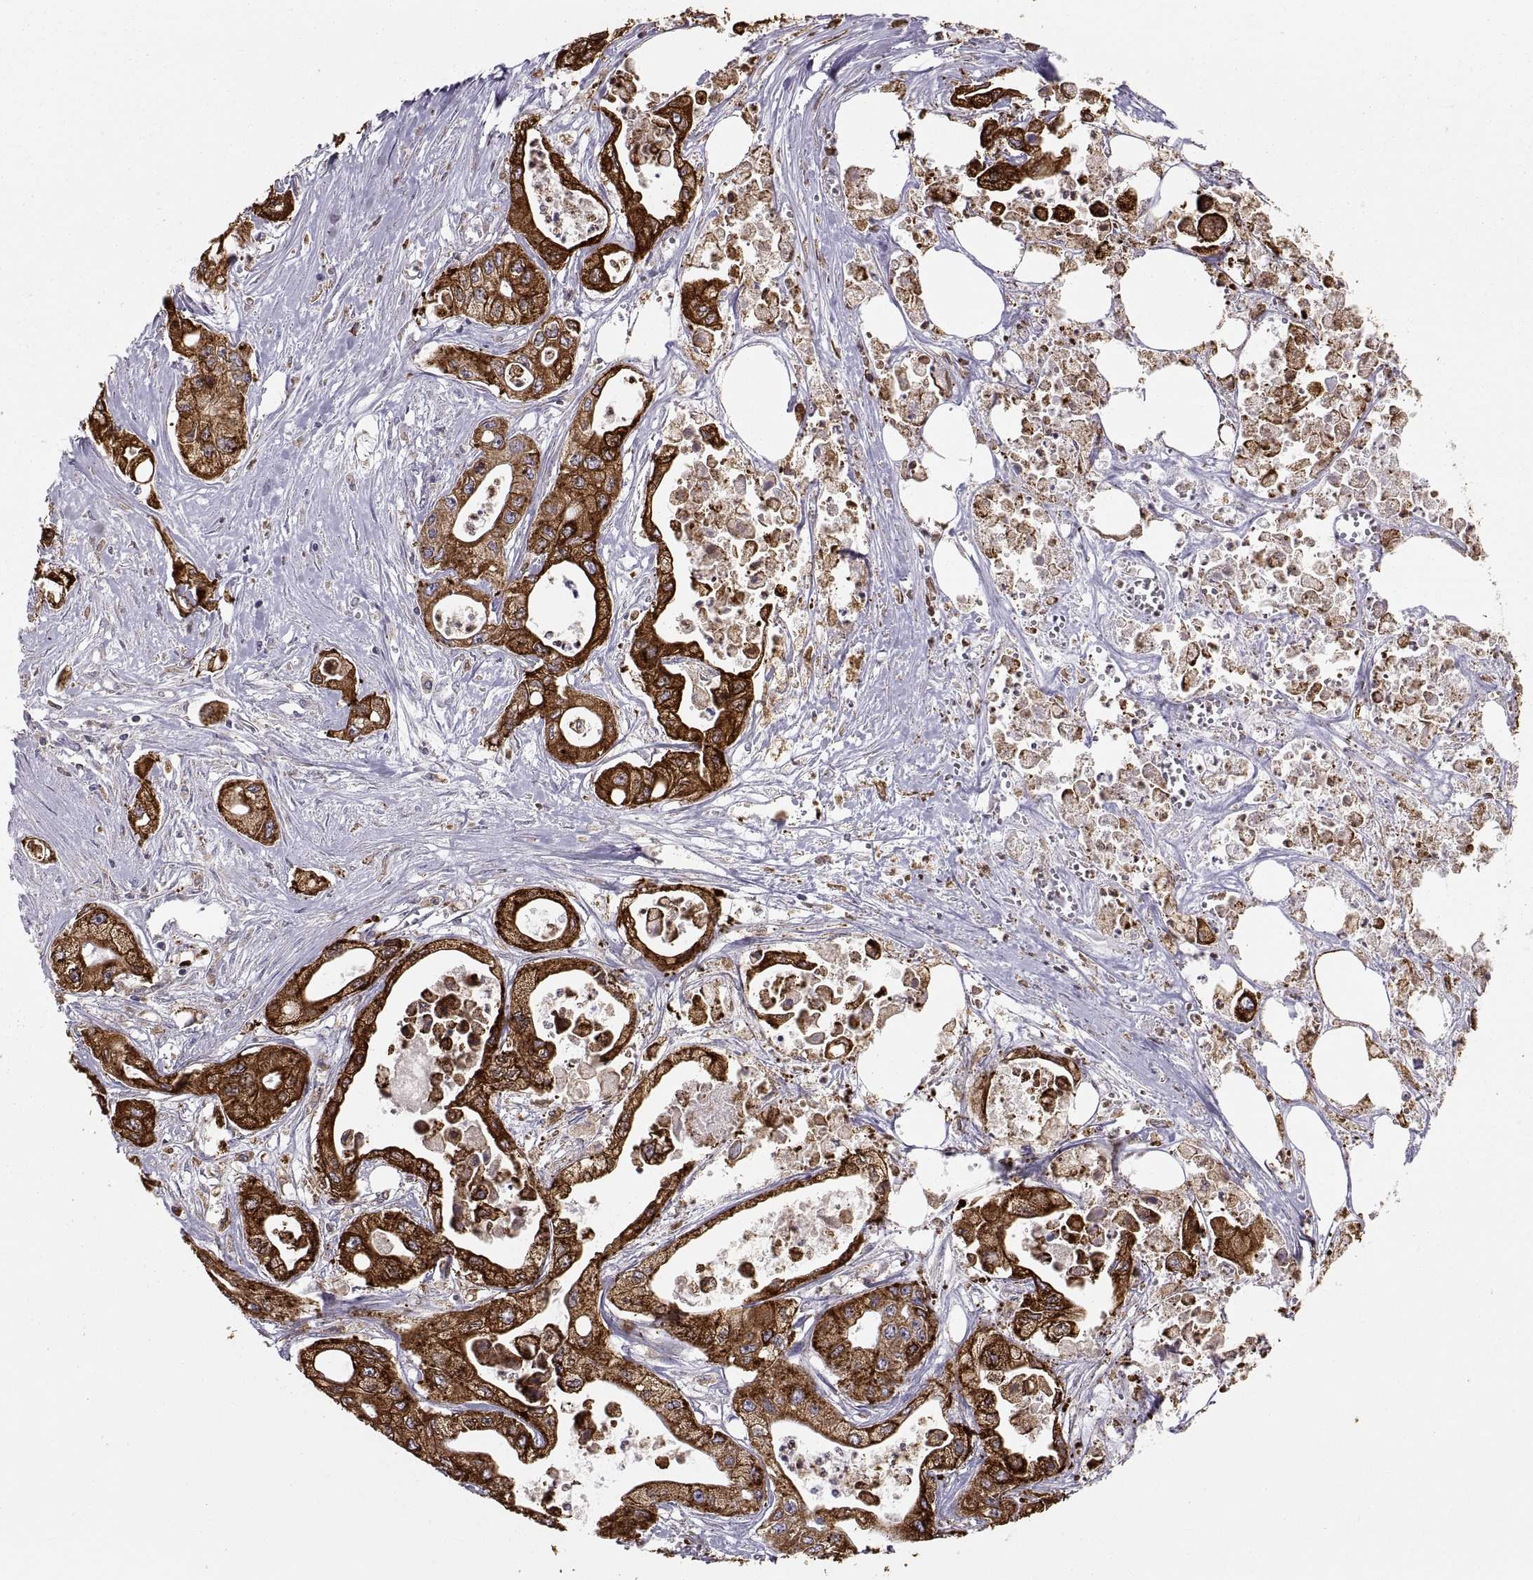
{"staining": {"intensity": "strong", "quantity": ">75%", "location": "cytoplasmic/membranous"}, "tissue": "pancreatic cancer", "cell_type": "Tumor cells", "image_type": "cancer", "snomed": [{"axis": "morphology", "description": "Adenocarcinoma, NOS"}, {"axis": "topography", "description": "Pancreas"}], "caption": "The immunohistochemical stain labels strong cytoplasmic/membranous expression in tumor cells of adenocarcinoma (pancreatic) tissue.", "gene": "ERO1A", "patient": {"sex": "male", "age": 70}}